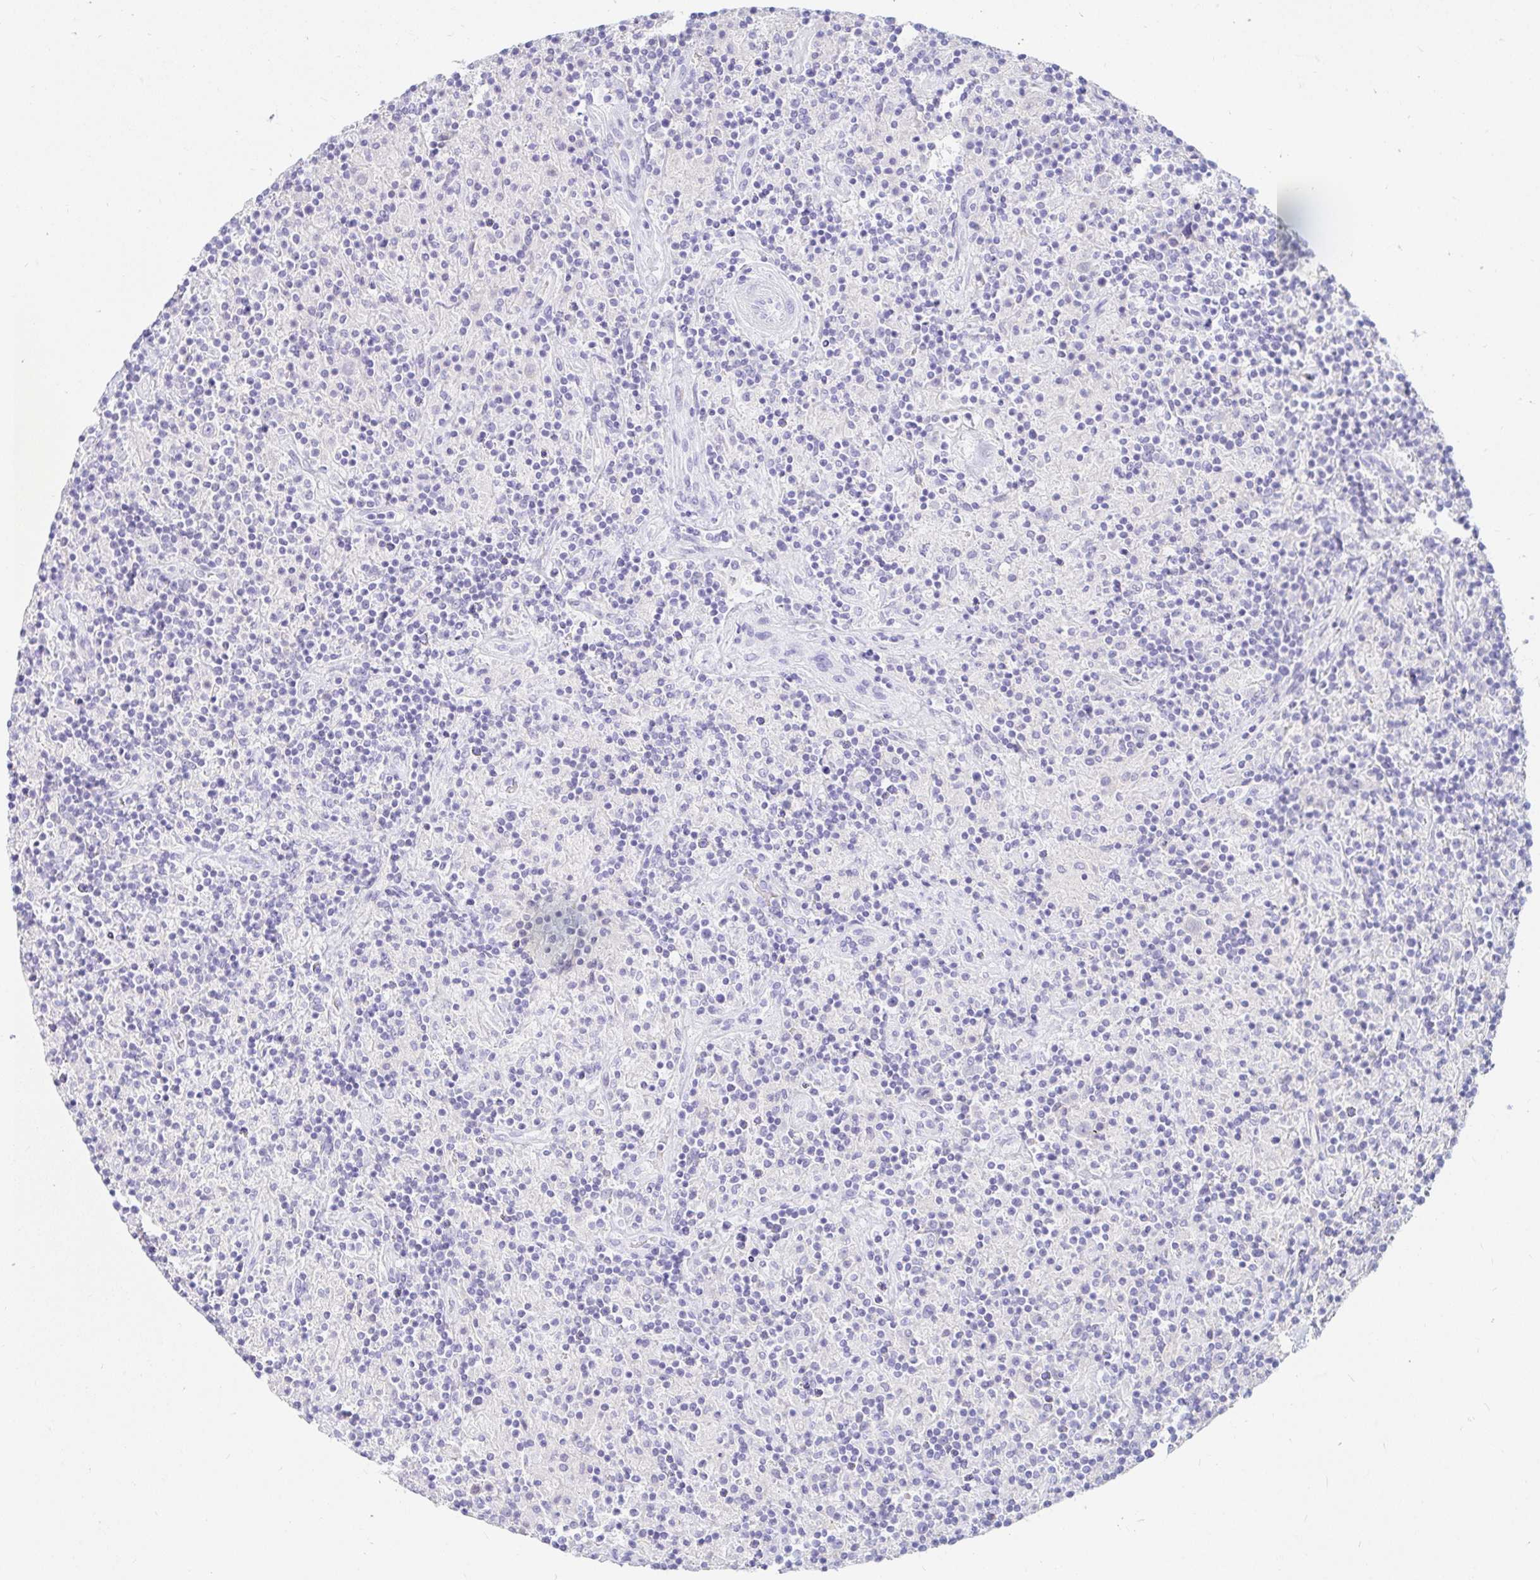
{"staining": {"intensity": "negative", "quantity": "none", "location": "none"}, "tissue": "lymphoma", "cell_type": "Tumor cells", "image_type": "cancer", "snomed": [{"axis": "morphology", "description": "Hodgkin's disease, NOS"}, {"axis": "topography", "description": "Lymph node"}], "caption": "A high-resolution micrograph shows immunohistochemistry staining of Hodgkin's disease, which demonstrates no significant staining in tumor cells.", "gene": "NR2E1", "patient": {"sex": "male", "age": 70}}